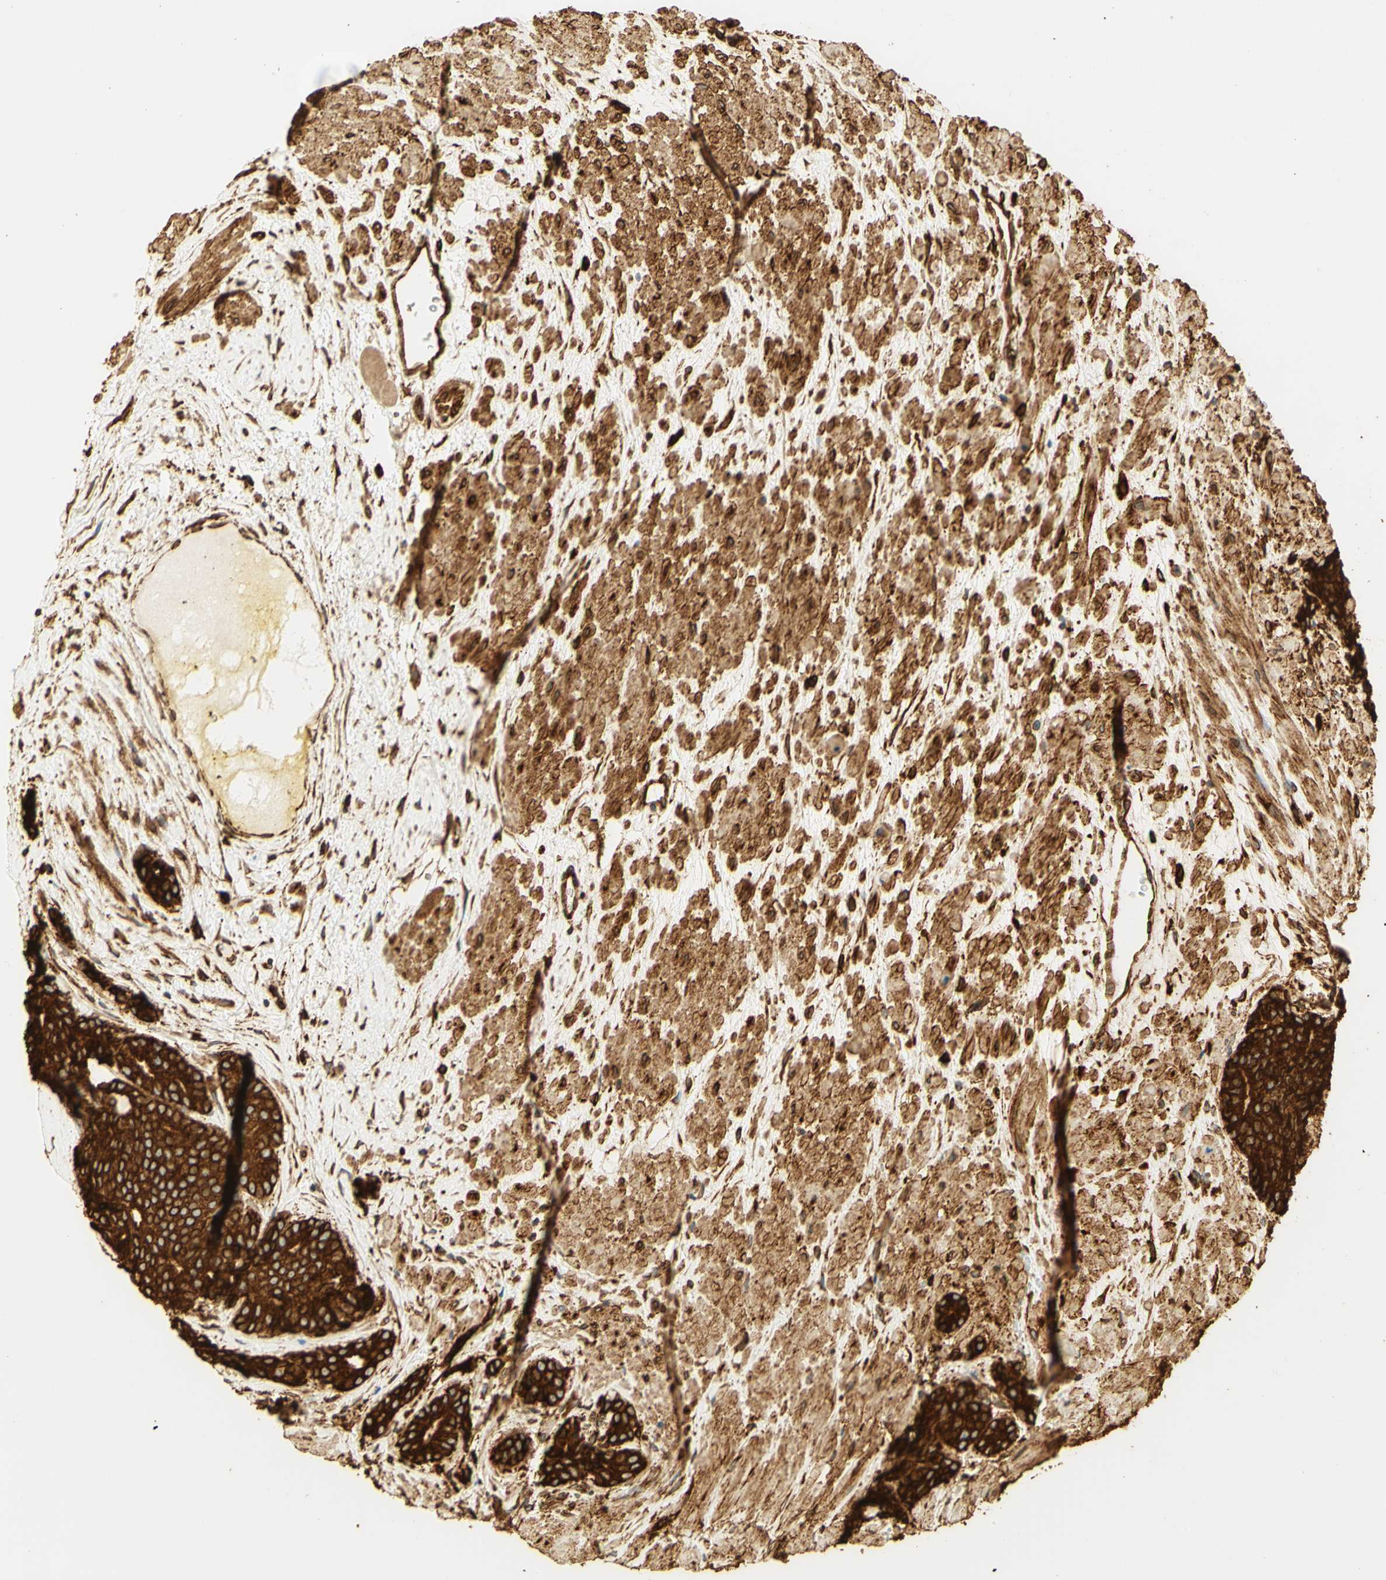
{"staining": {"intensity": "strong", "quantity": ">75%", "location": "cytoplasmic/membranous"}, "tissue": "prostate cancer", "cell_type": "Tumor cells", "image_type": "cancer", "snomed": [{"axis": "morphology", "description": "Adenocarcinoma, High grade"}, {"axis": "topography", "description": "Prostate"}], "caption": "Immunohistochemical staining of prostate cancer demonstrates high levels of strong cytoplasmic/membranous positivity in about >75% of tumor cells.", "gene": "CANX", "patient": {"sex": "male", "age": 61}}